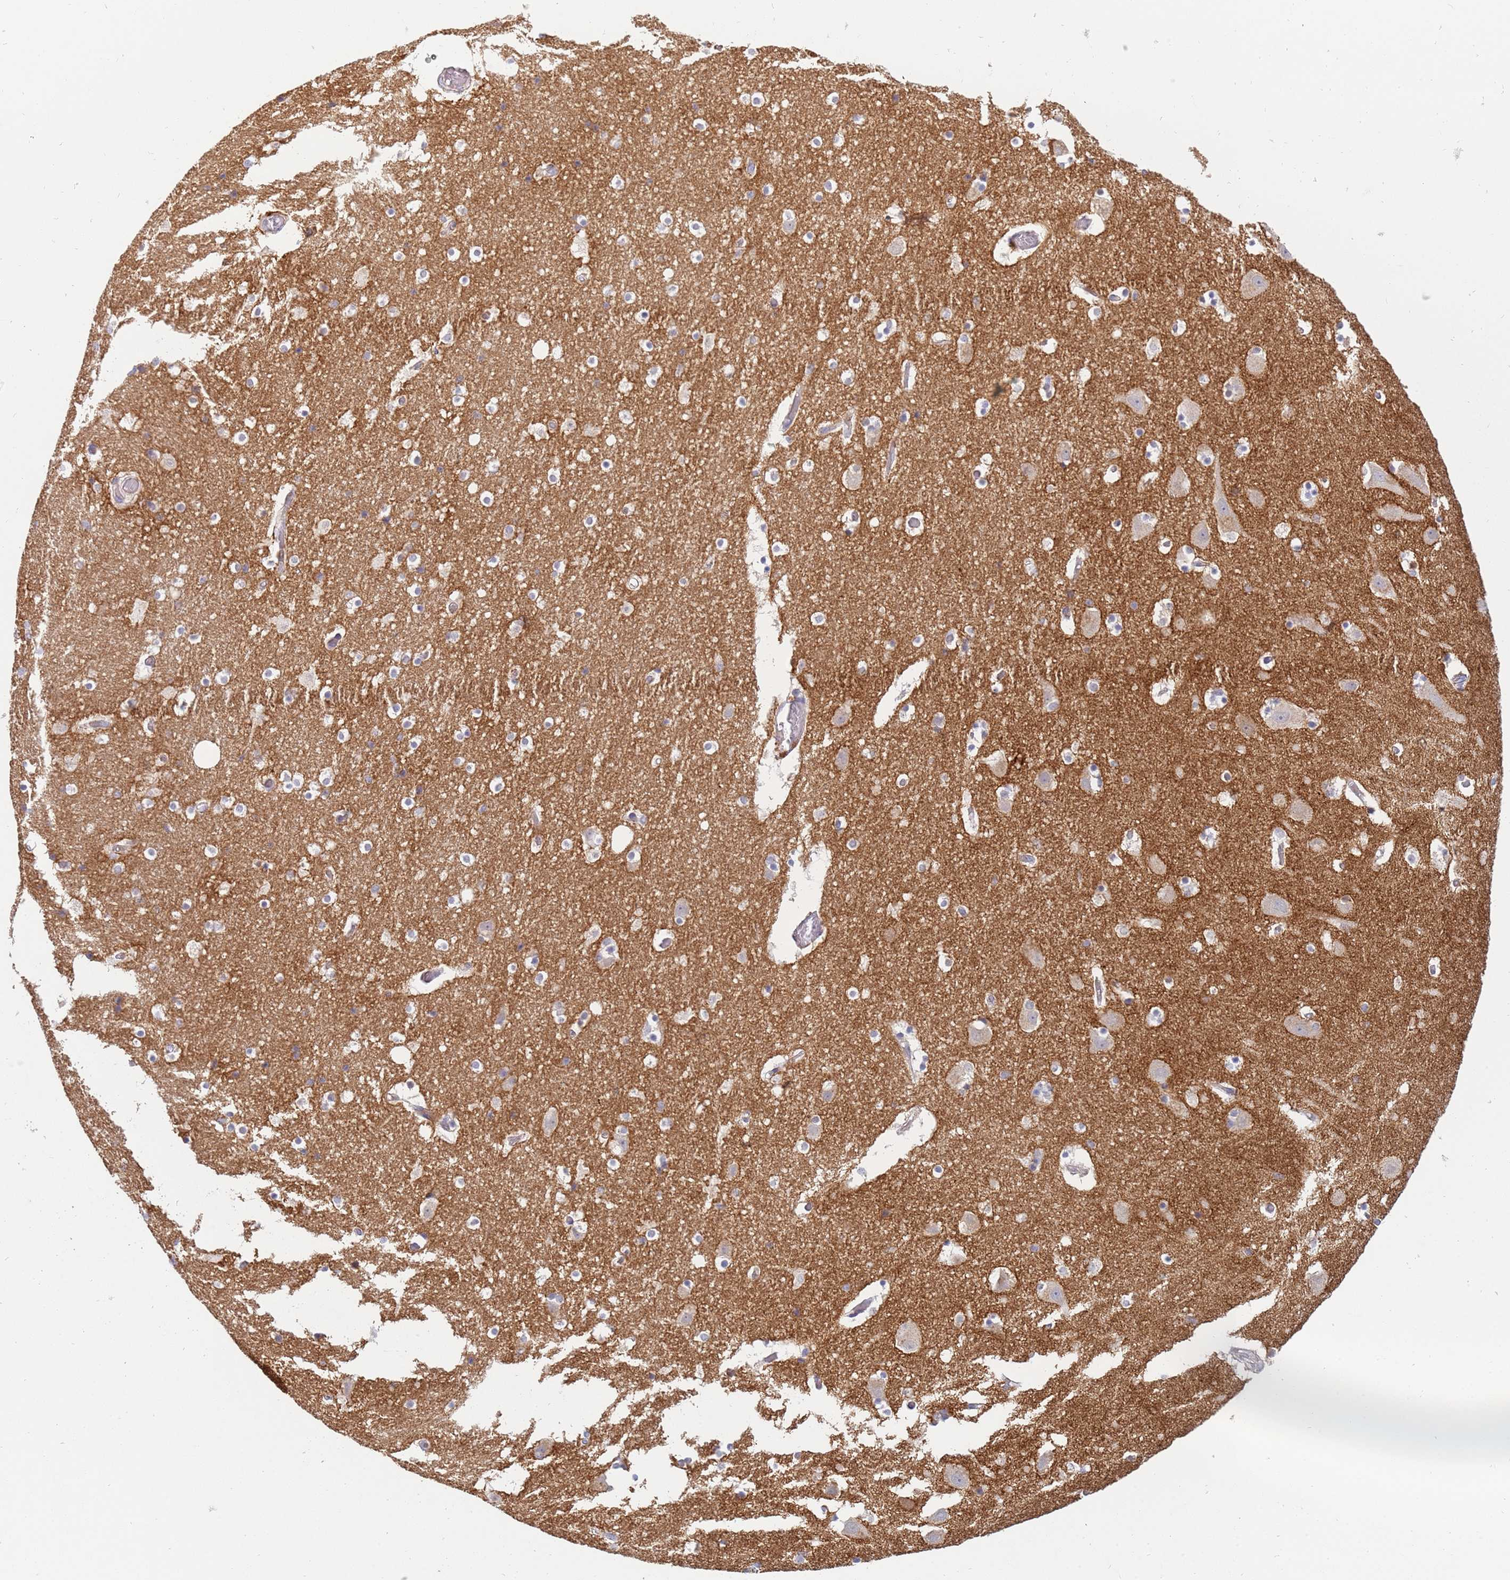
{"staining": {"intensity": "moderate", "quantity": "<25%", "location": "cytoplasmic/membranous"}, "tissue": "hippocampus", "cell_type": "Glial cells", "image_type": "normal", "snomed": [{"axis": "morphology", "description": "Normal tissue, NOS"}, {"axis": "topography", "description": "Hippocampus"}], "caption": "A brown stain labels moderate cytoplasmic/membranous staining of a protein in glial cells of benign human hippocampus. Immunohistochemistry stains the protein of interest in brown and the nuclei are stained blue.", "gene": "NMUR2", "patient": {"sex": "female", "age": 52}}